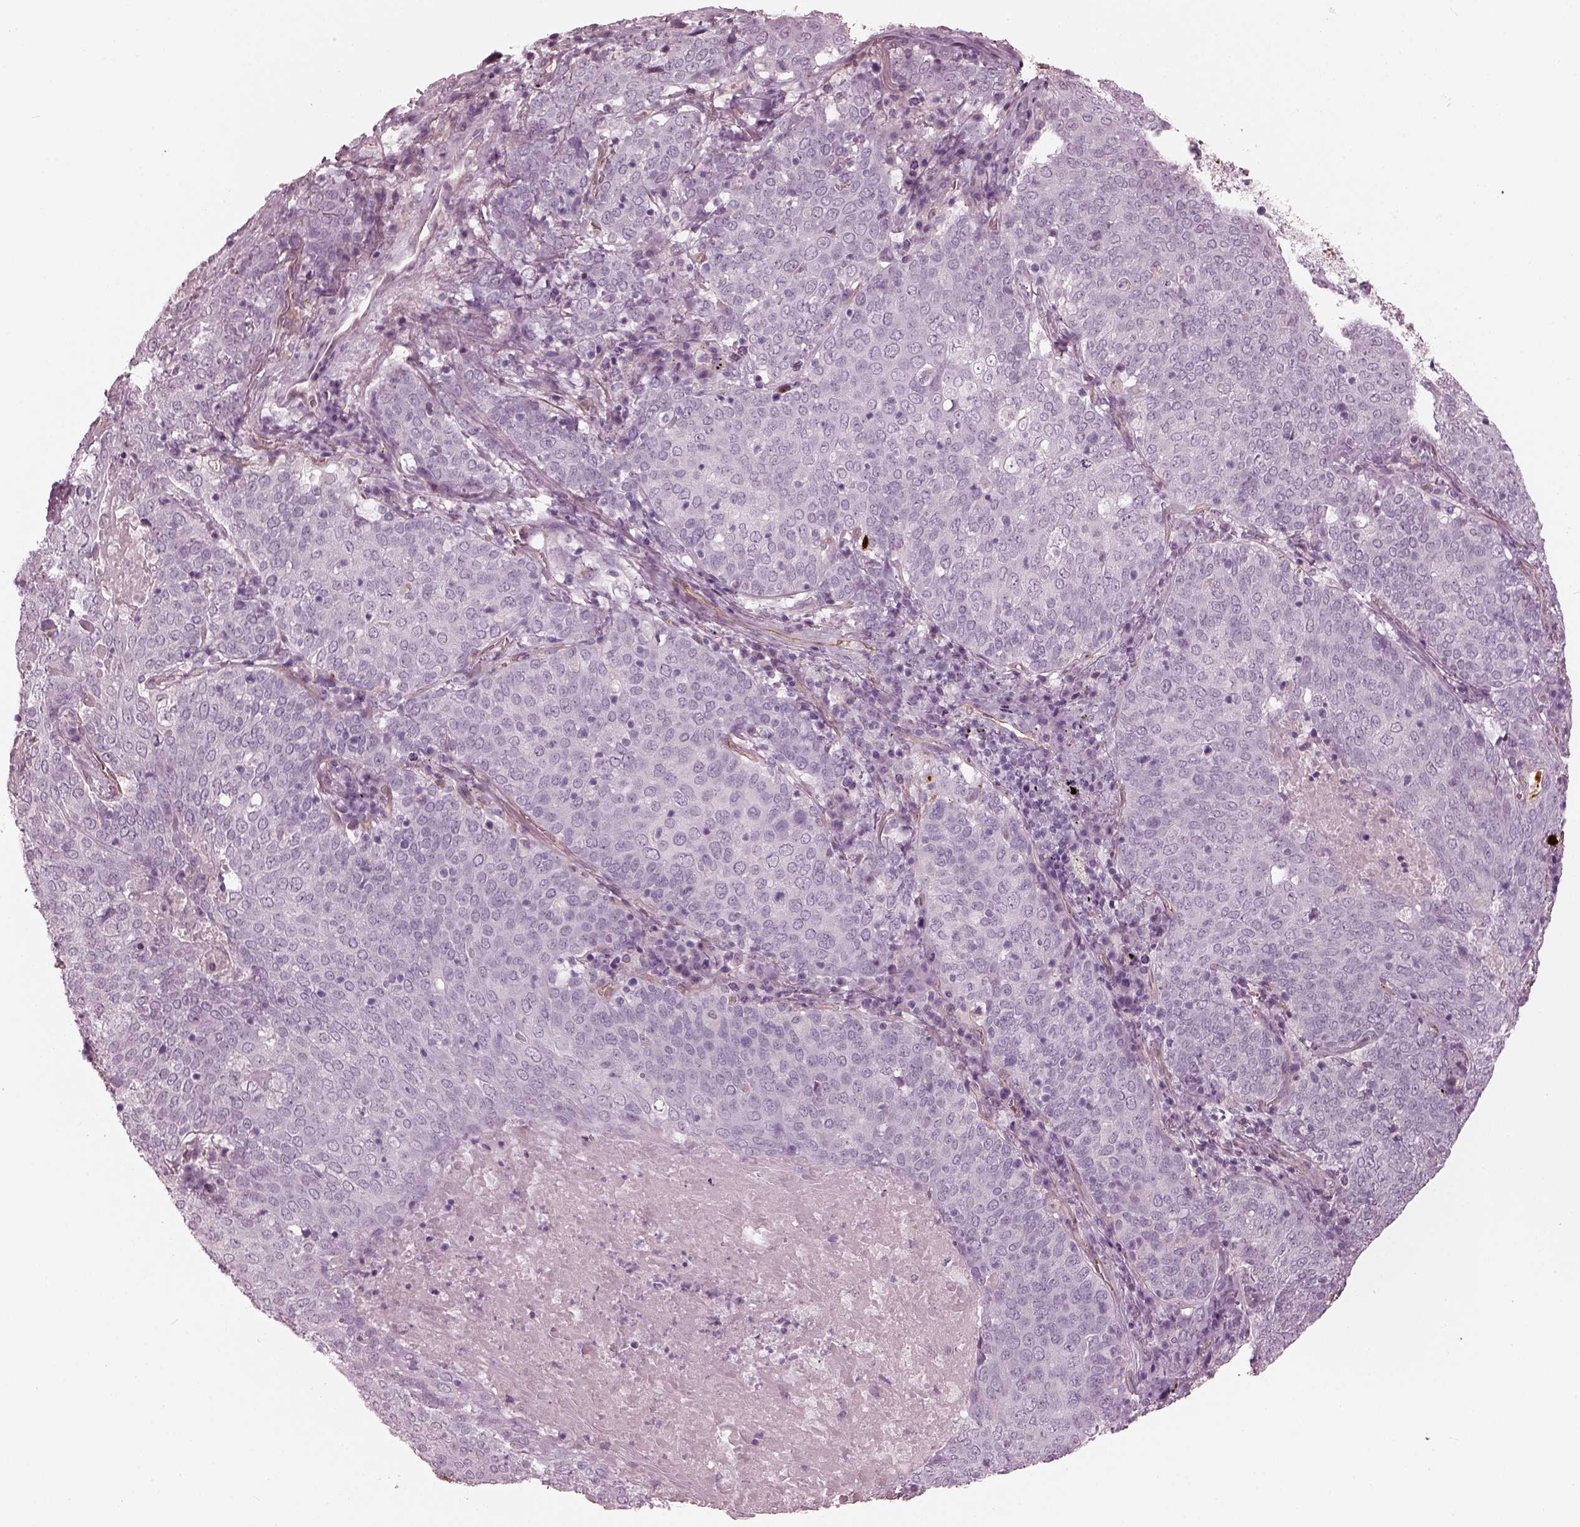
{"staining": {"intensity": "negative", "quantity": "none", "location": "none"}, "tissue": "lung cancer", "cell_type": "Tumor cells", "image_type": "cancer", "snomed": [{"axis": "morphology", "description": "Squamous cell carcinoma, NOS"}, {"axis": "topography", "description": "Lung"}], "caption": "This is an immunohistochemistry photomicrograph of human lung squamous cell carcinoma. There is no expression in tumor cells.", "gene": "EIF4E1B", "patient": {"sex": "male", "age": 82}}